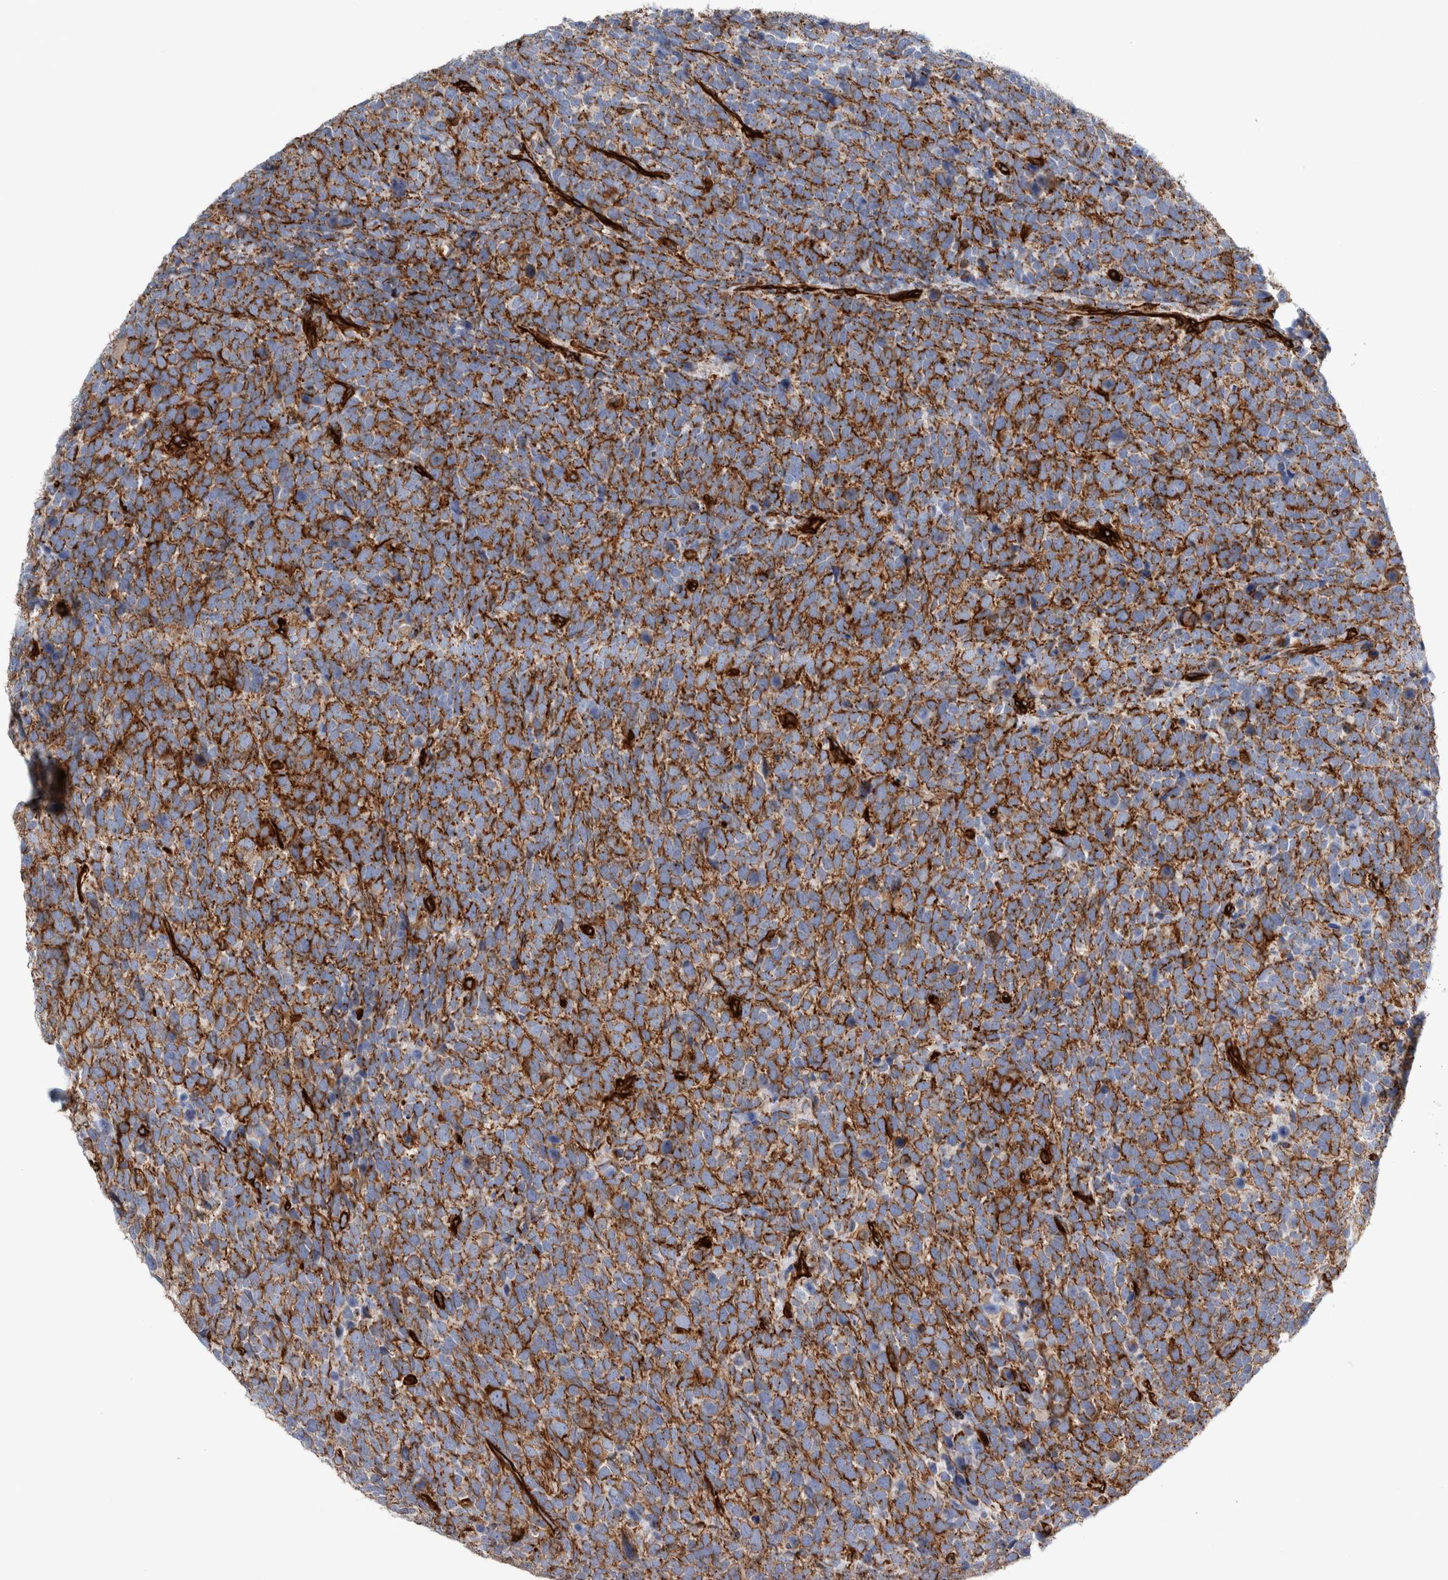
{"staining": {"intensity": "strong", "quantity": ">75%", "location": "cytoplasmic/membranous"}, "tissue": "urothelial cancer", "cell_type": "Tumor cells", "image_type": "cancer", "snomed": [{"axis": "morphology", "description": "Urothelial carcinoma, High grade"}, {"axis": "topography", "description": "Urinary bladder"}], "caption": "Immunohistochemistry (DAB) staining of human urothelial cancer demonstrates strong cytoplasmic/membranous protein positivity in approximately >75% of tumor cells.", "gene": "PLEC", "patient": {"sex": "female", "age": 82}}